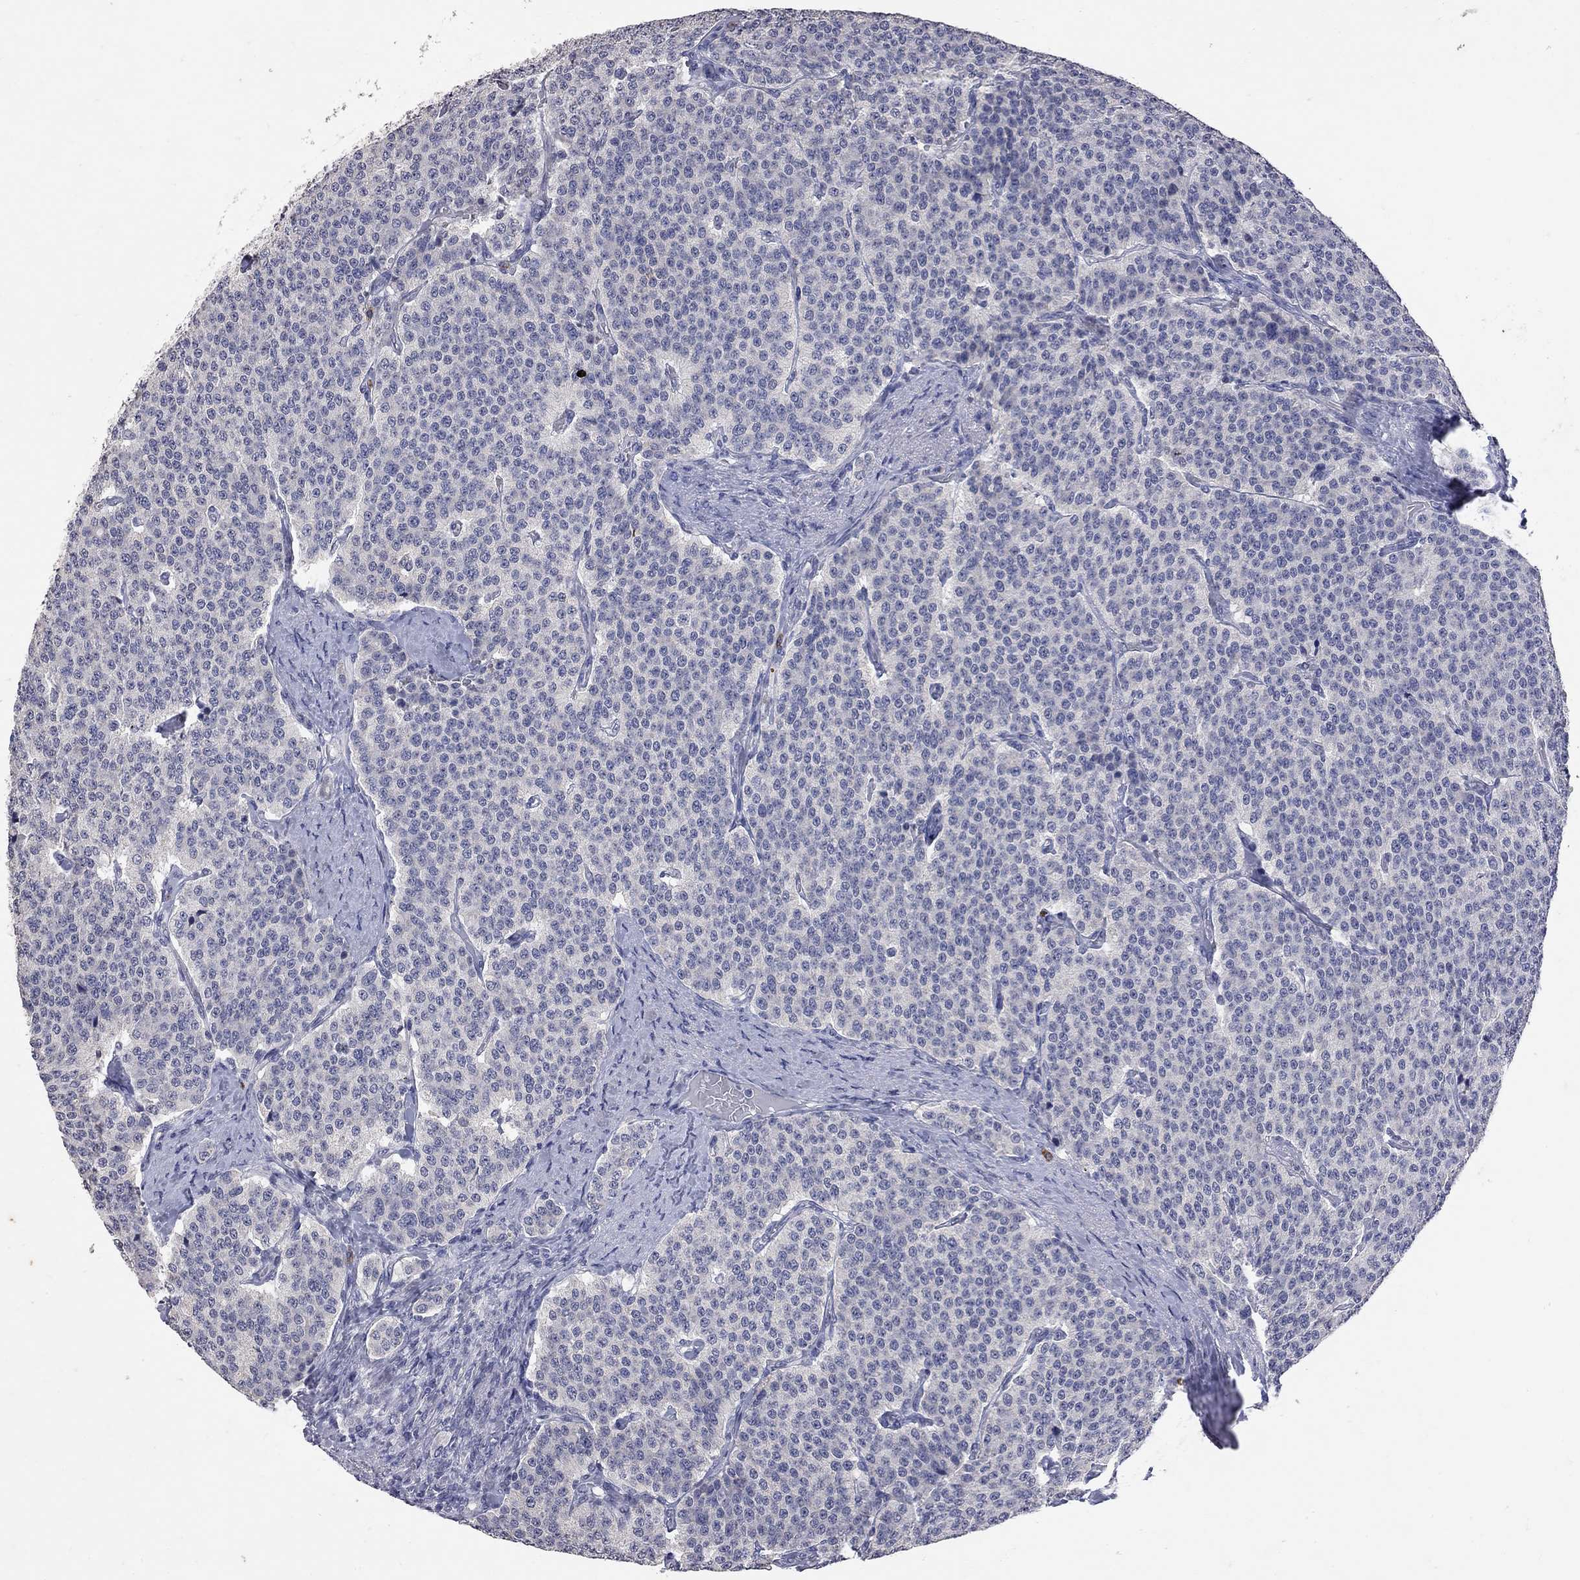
{"staining": {"intensity": "negative", "quantity": "none", "location": "none"}, "tissue": "carcinoid", "cell_type": "Tumor cells", "image_type": "cancer", "snomed": [{"axis": "morphology", "description": "Carcinoid, malignant, NOS"}, {"axis": "topography", "description": "Small intestine"}], "caption": "Carcinoid stained for a protein using IHC demonstrates no staining tumor cells.", "gene": "NOS2", "patient": {"sex": "female", "age": 58}}